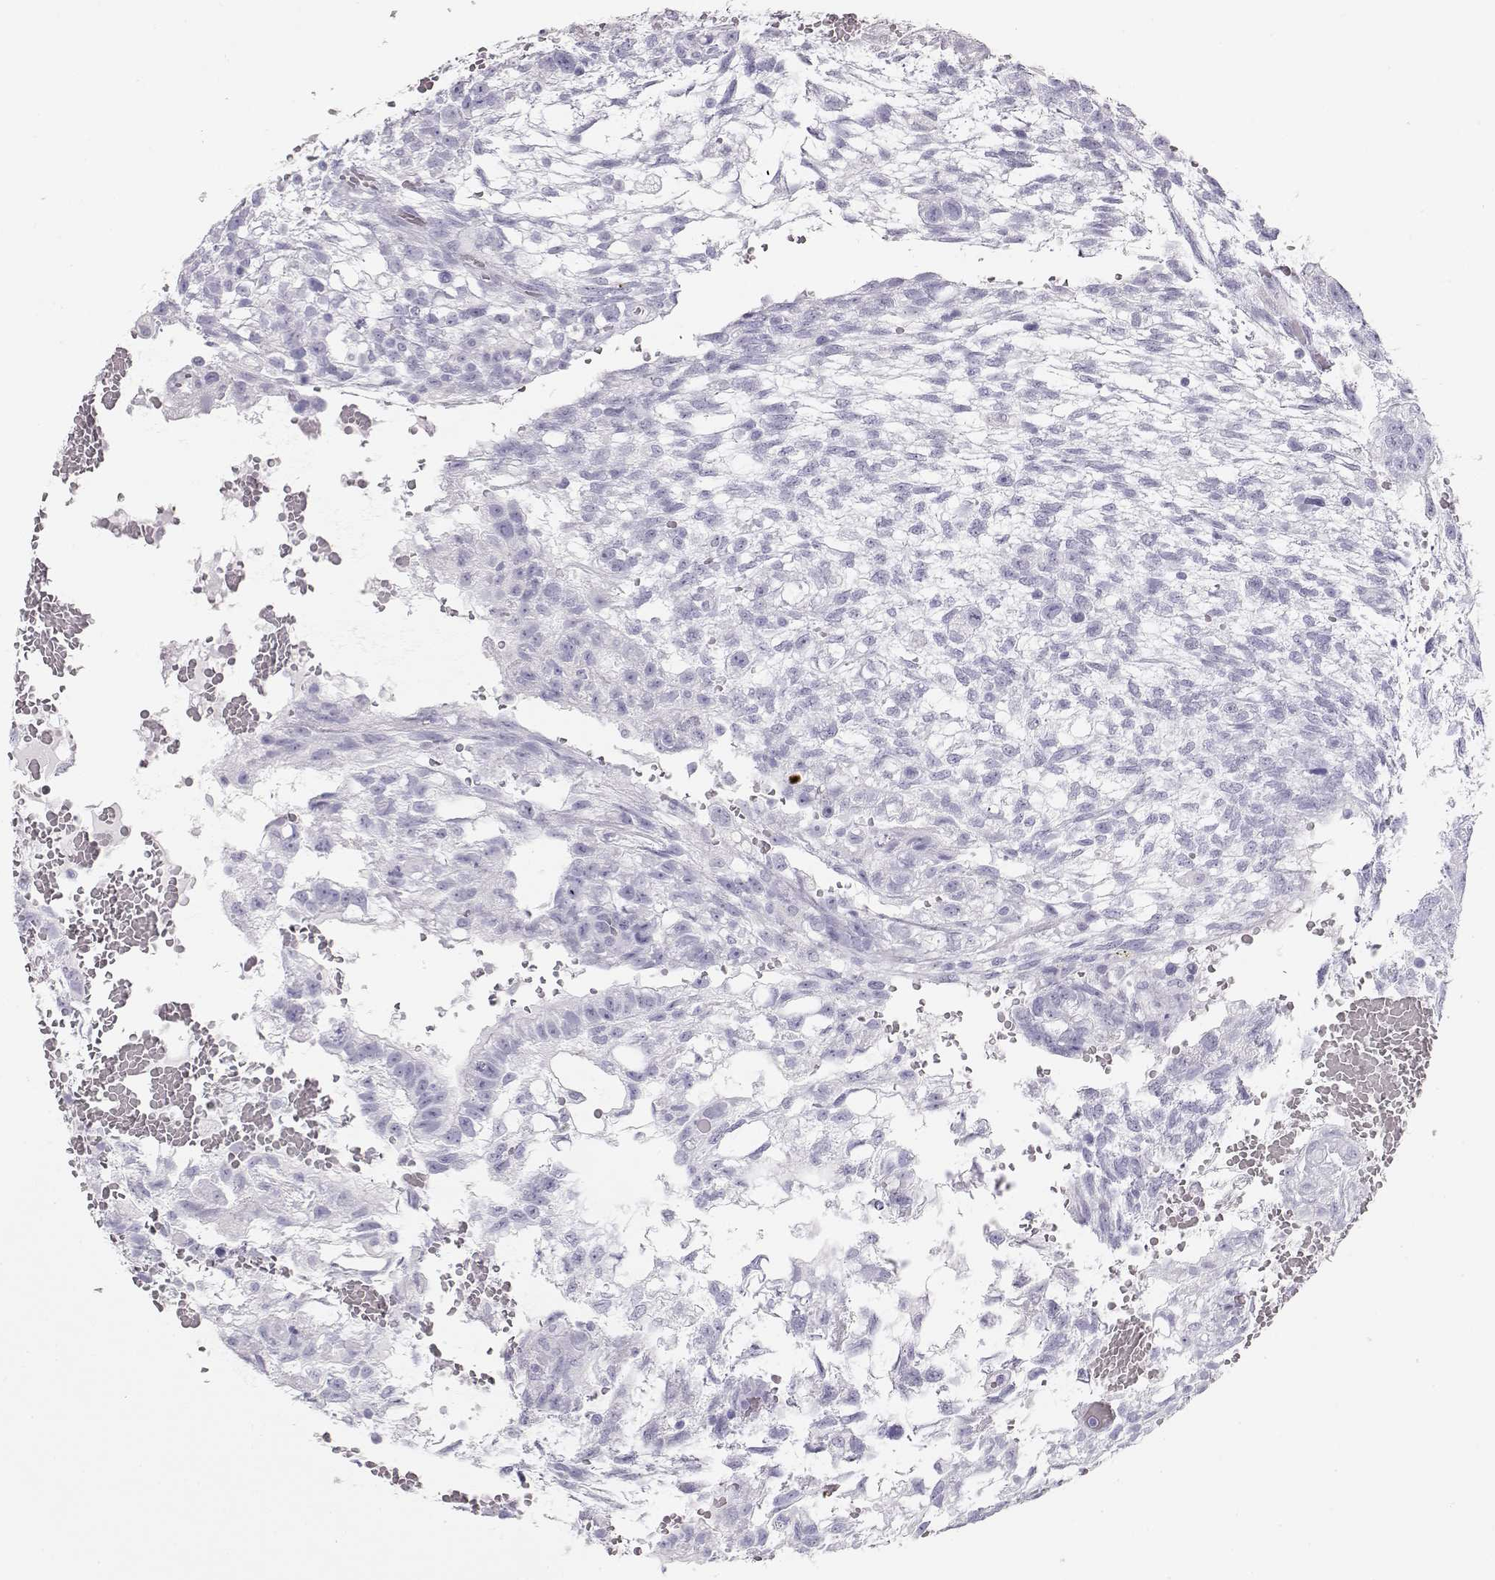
{"staining": {"intensity": "negative", "quantity": "none", "location": "none"}, "tissue": "testis cancer", "cell_type": "Tumor cells", "image_type": "cancer", "snomed": [{"axis": "morphology", "description": "Carcinoma, Embryonal, NOS"}, {"axis": "topography", "description": "Testis"}], "caption": "DAB (3,3'-diaminobenzidine) immunohistochemical staining of human testis embryonal carcinoma shows no significant staining in tumor cells.", "gene": "TKTL1", "patient": {"sex": "male", "age": 32}}